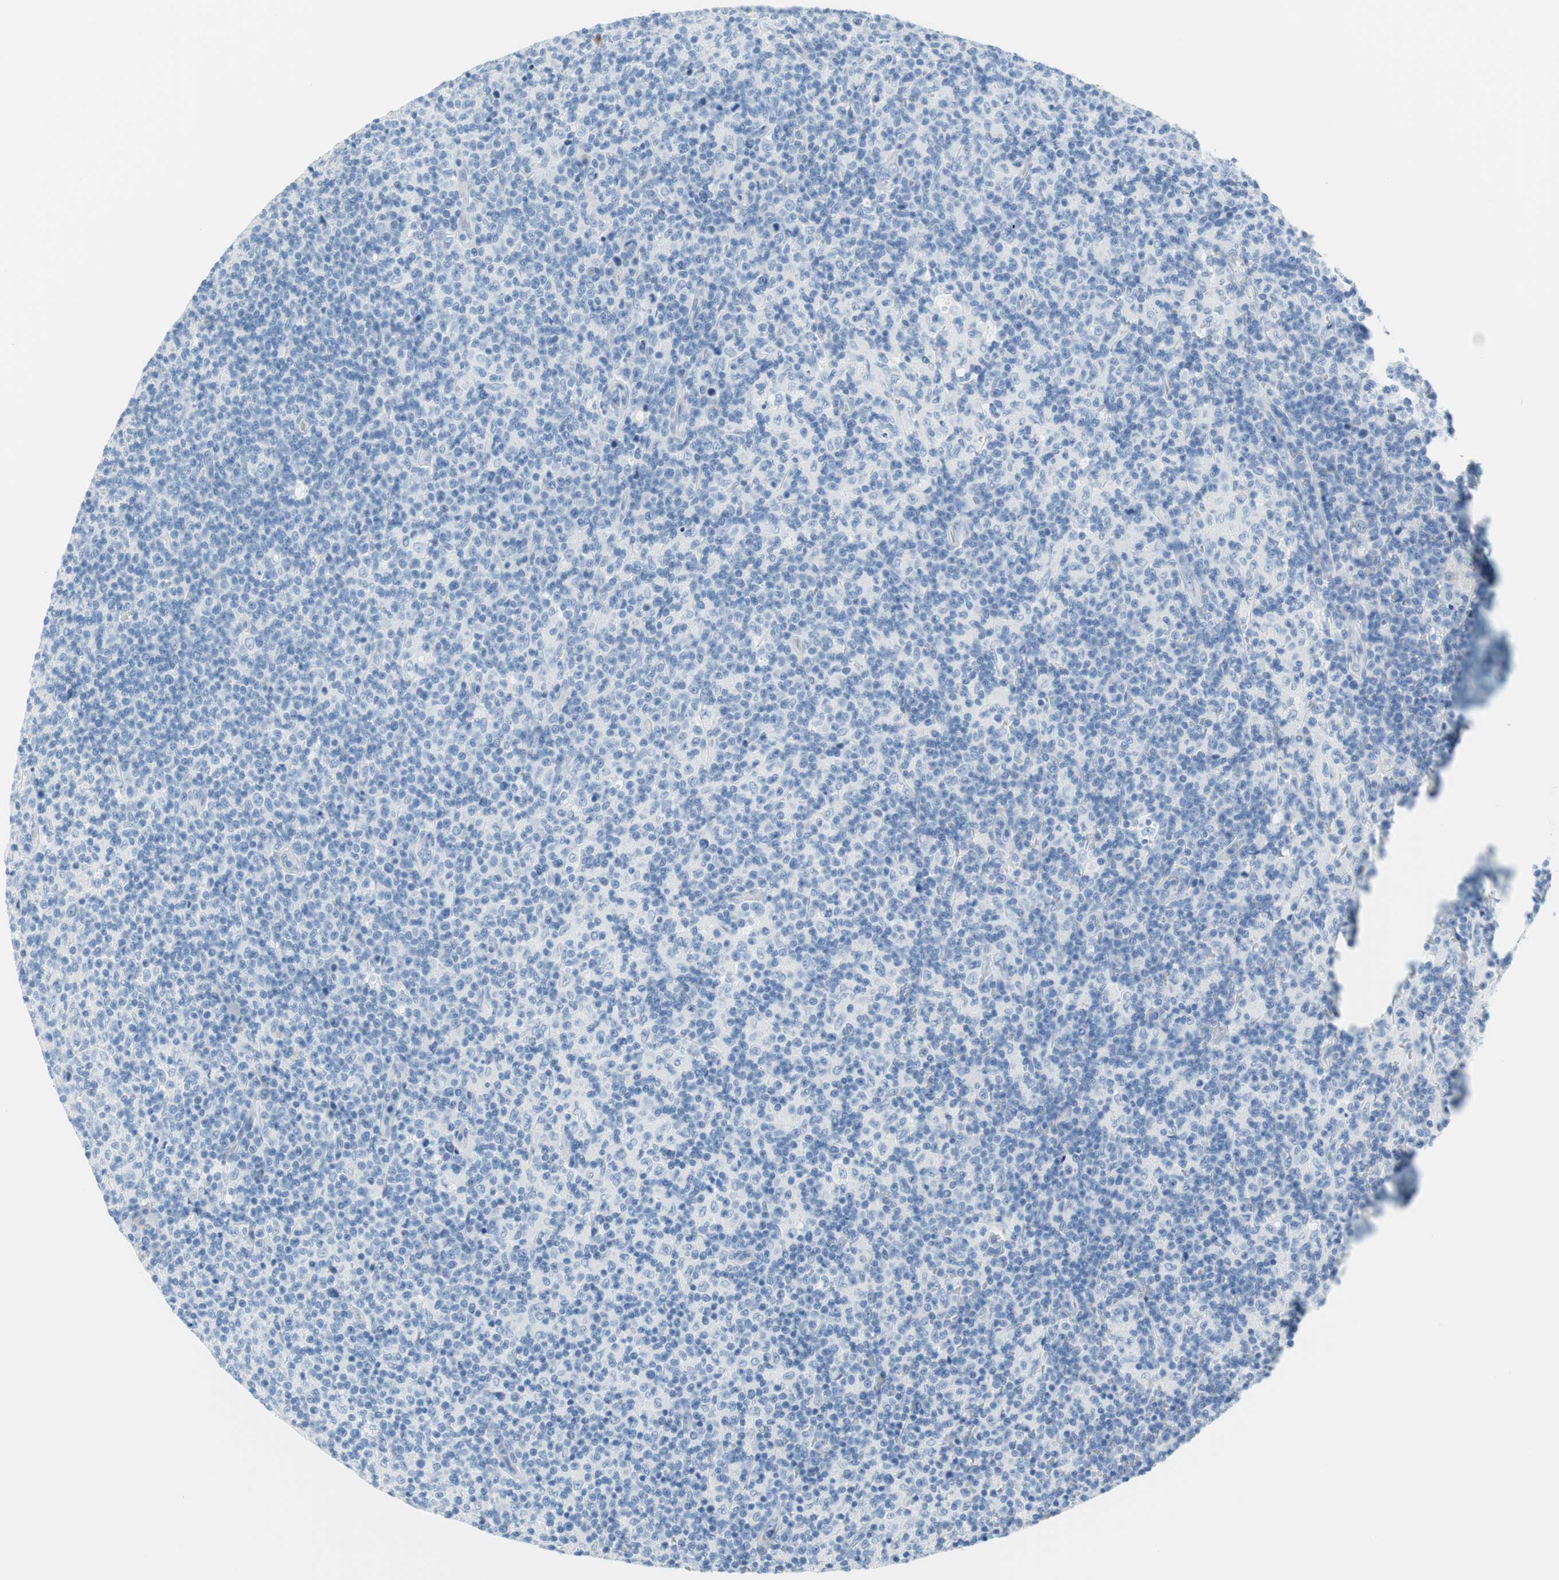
{"staining": {"intensity": "negative", "quantity": "none", "location": "none"}, "tissue": "lymph node", "cell_type": "Germinal center cells", "image_type": "normal", "snomed": [{"axis": "morphology", "description": "Normal tissue, NOS"}, {"axis": "morphology", "description": "Inflammation, NOS"}, {"axis": "topography", "description": "Lymph node"}], "caption": "An image of lymph node stained for a protein reveals no brown staining in germinal center cells.", "gene": "MYH1", "patient": {"sex": "male", "age": 55}}